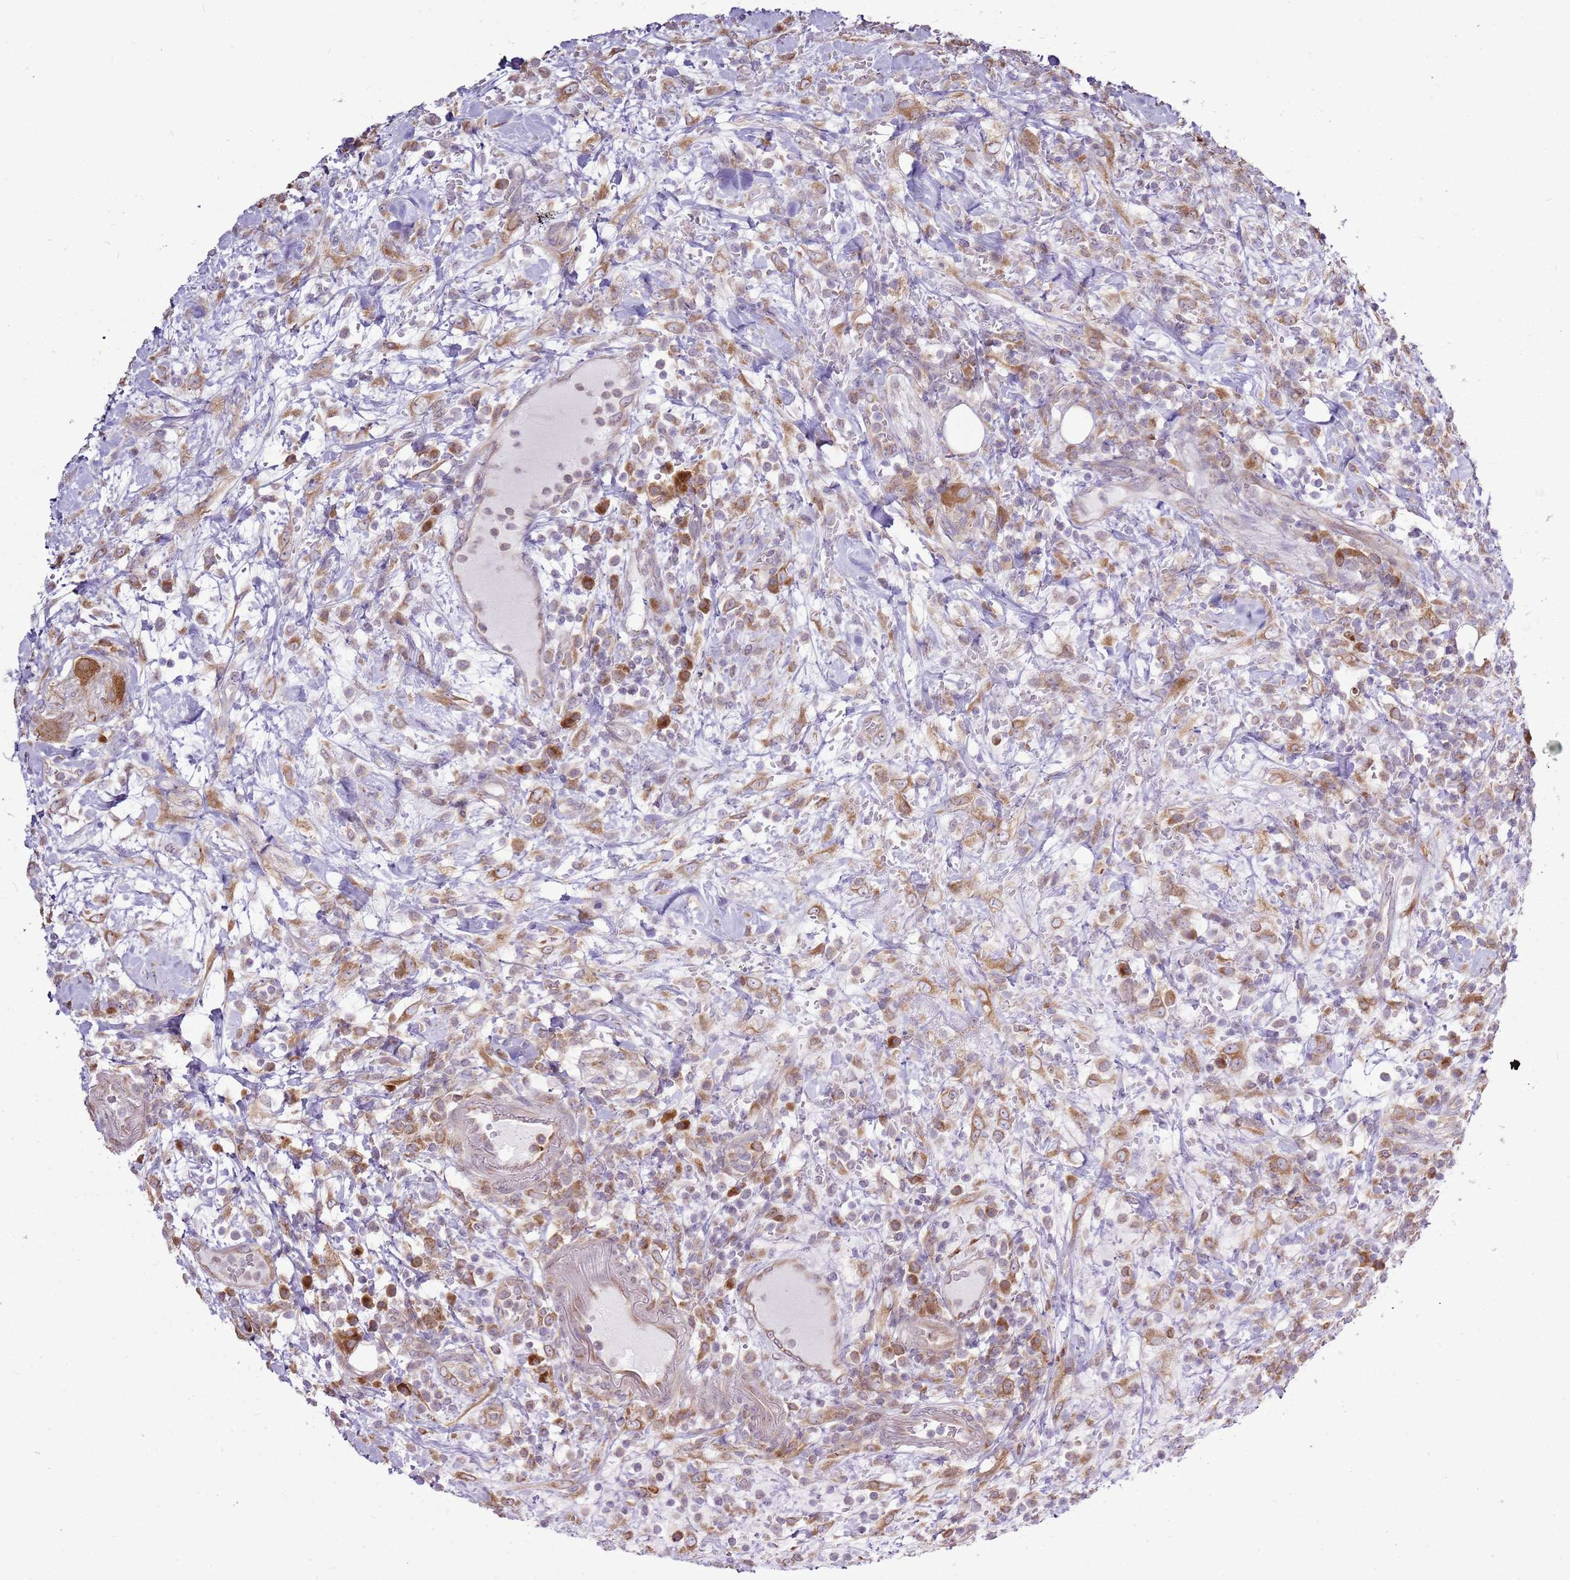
{"staining": {"intensity": "moderate", "quantity": "<25%", "location": "cytoplasmic/membranous"}, "tissue": "lymphoma", "cell_type": "Tumor cells", "image_type": "cancer", "snomed": [{"axis": "morphology", "description": "Malignant lymphoma, non-Hodgkin's type, High grade"}, {"axis": "topography", "description": "Colon"}], "caption": "Lymphoma tissue shows moderate cytoplasmic/membranous staining in about <25% of tumor cells", "gene": "TMED10", "patient": {"sex": "female", "age": 53}}